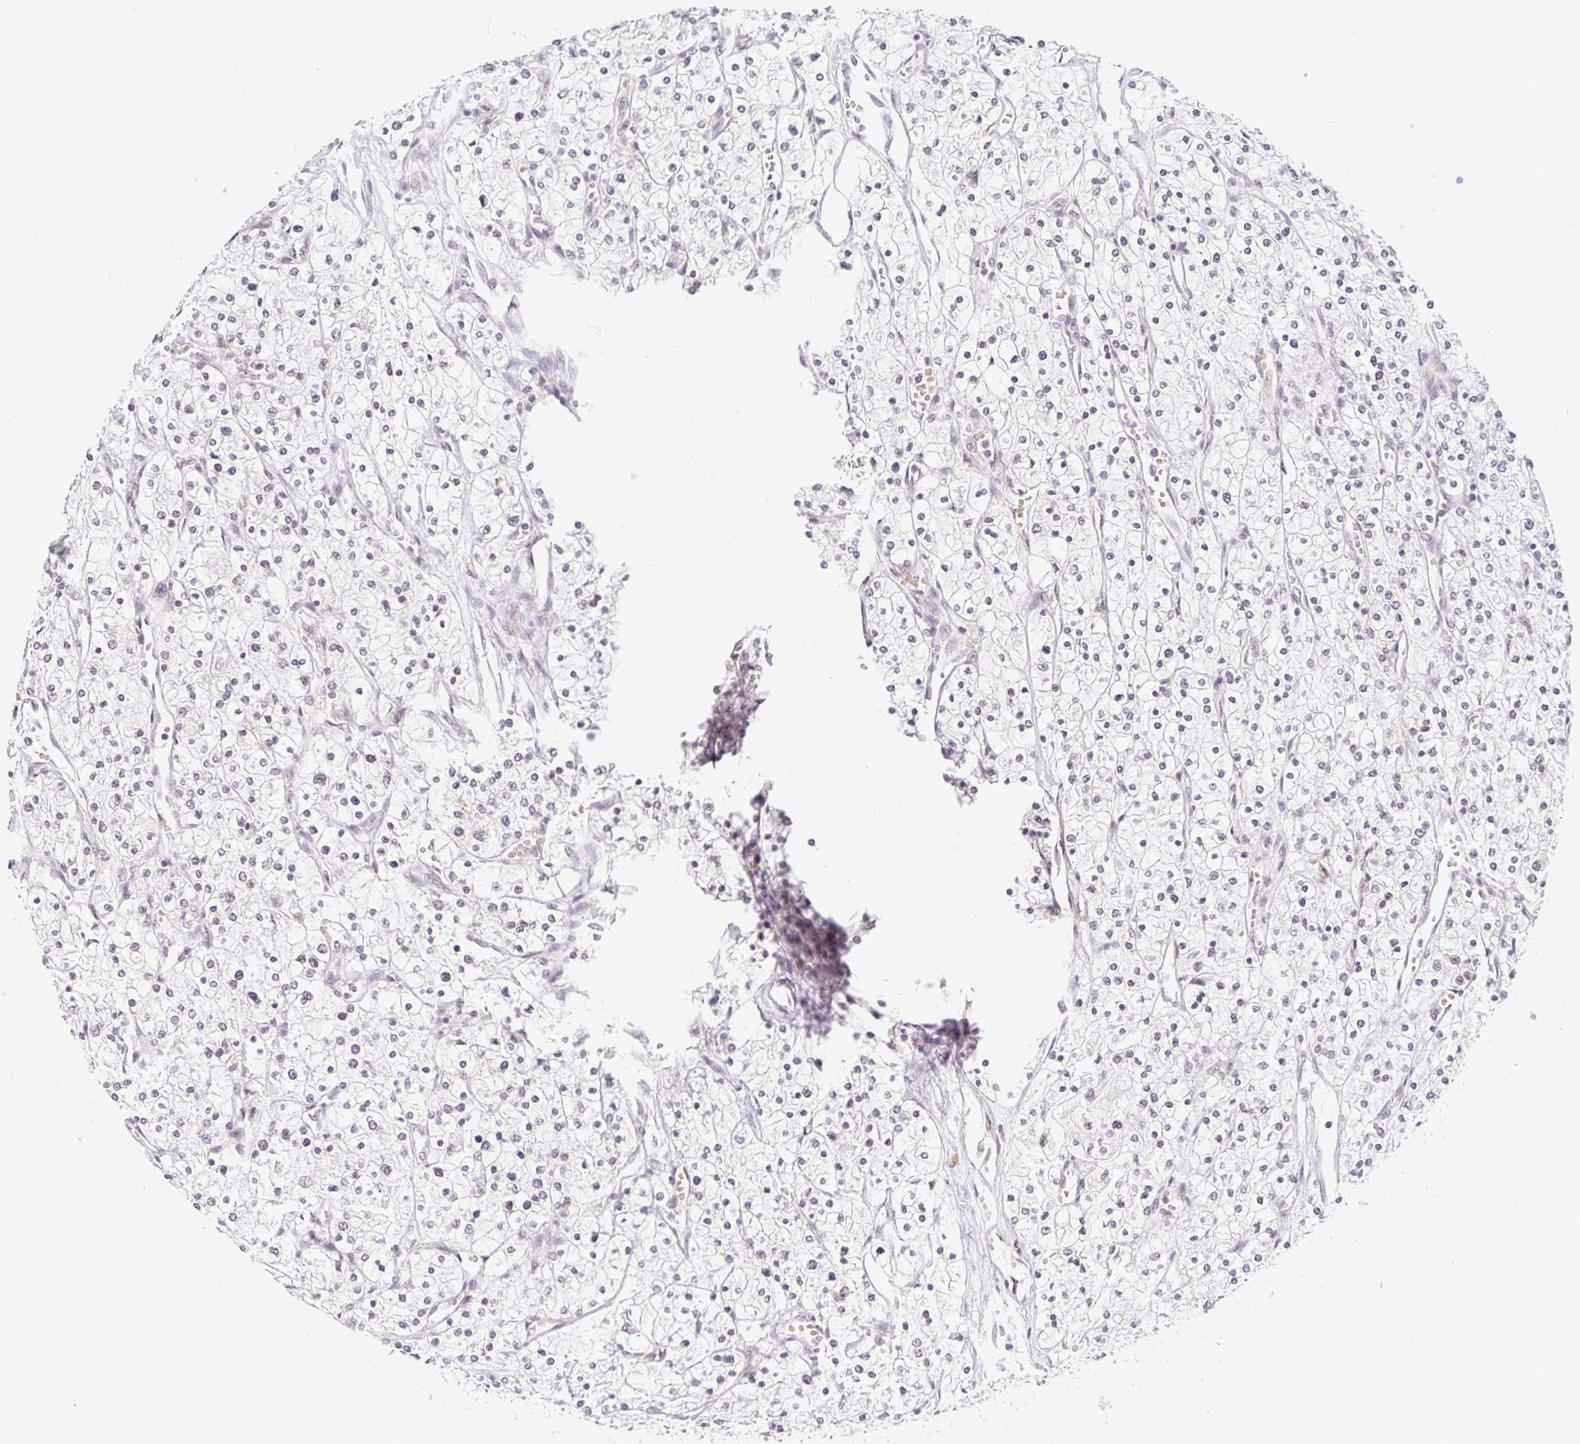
{"staining": {"intensity": "negative", "quantity": "none", "location": "none"}, "tissue": "renal cancer", "cell_type": "Tumor cells", "image_type": "cancer", "snomed": [{"axis": "morphology", "description": "Adenocarcinoma, NOS"}, {"axis": "topography", "description": "Kidney"}], "caption": "A high-resolution histopathology image shows immunohistochemistry (IHC) staining of renal cancer (adenocarcinoma), which reveals no significant positivity in tumor cells. Brightfield microscopy of immunohistochemistry (IHC) stained with DAB (brown) and hematoxylin (blue), captured at high magnification.", "gene": "SRSF10", "patient": {"sex": "male", "age": 80}}